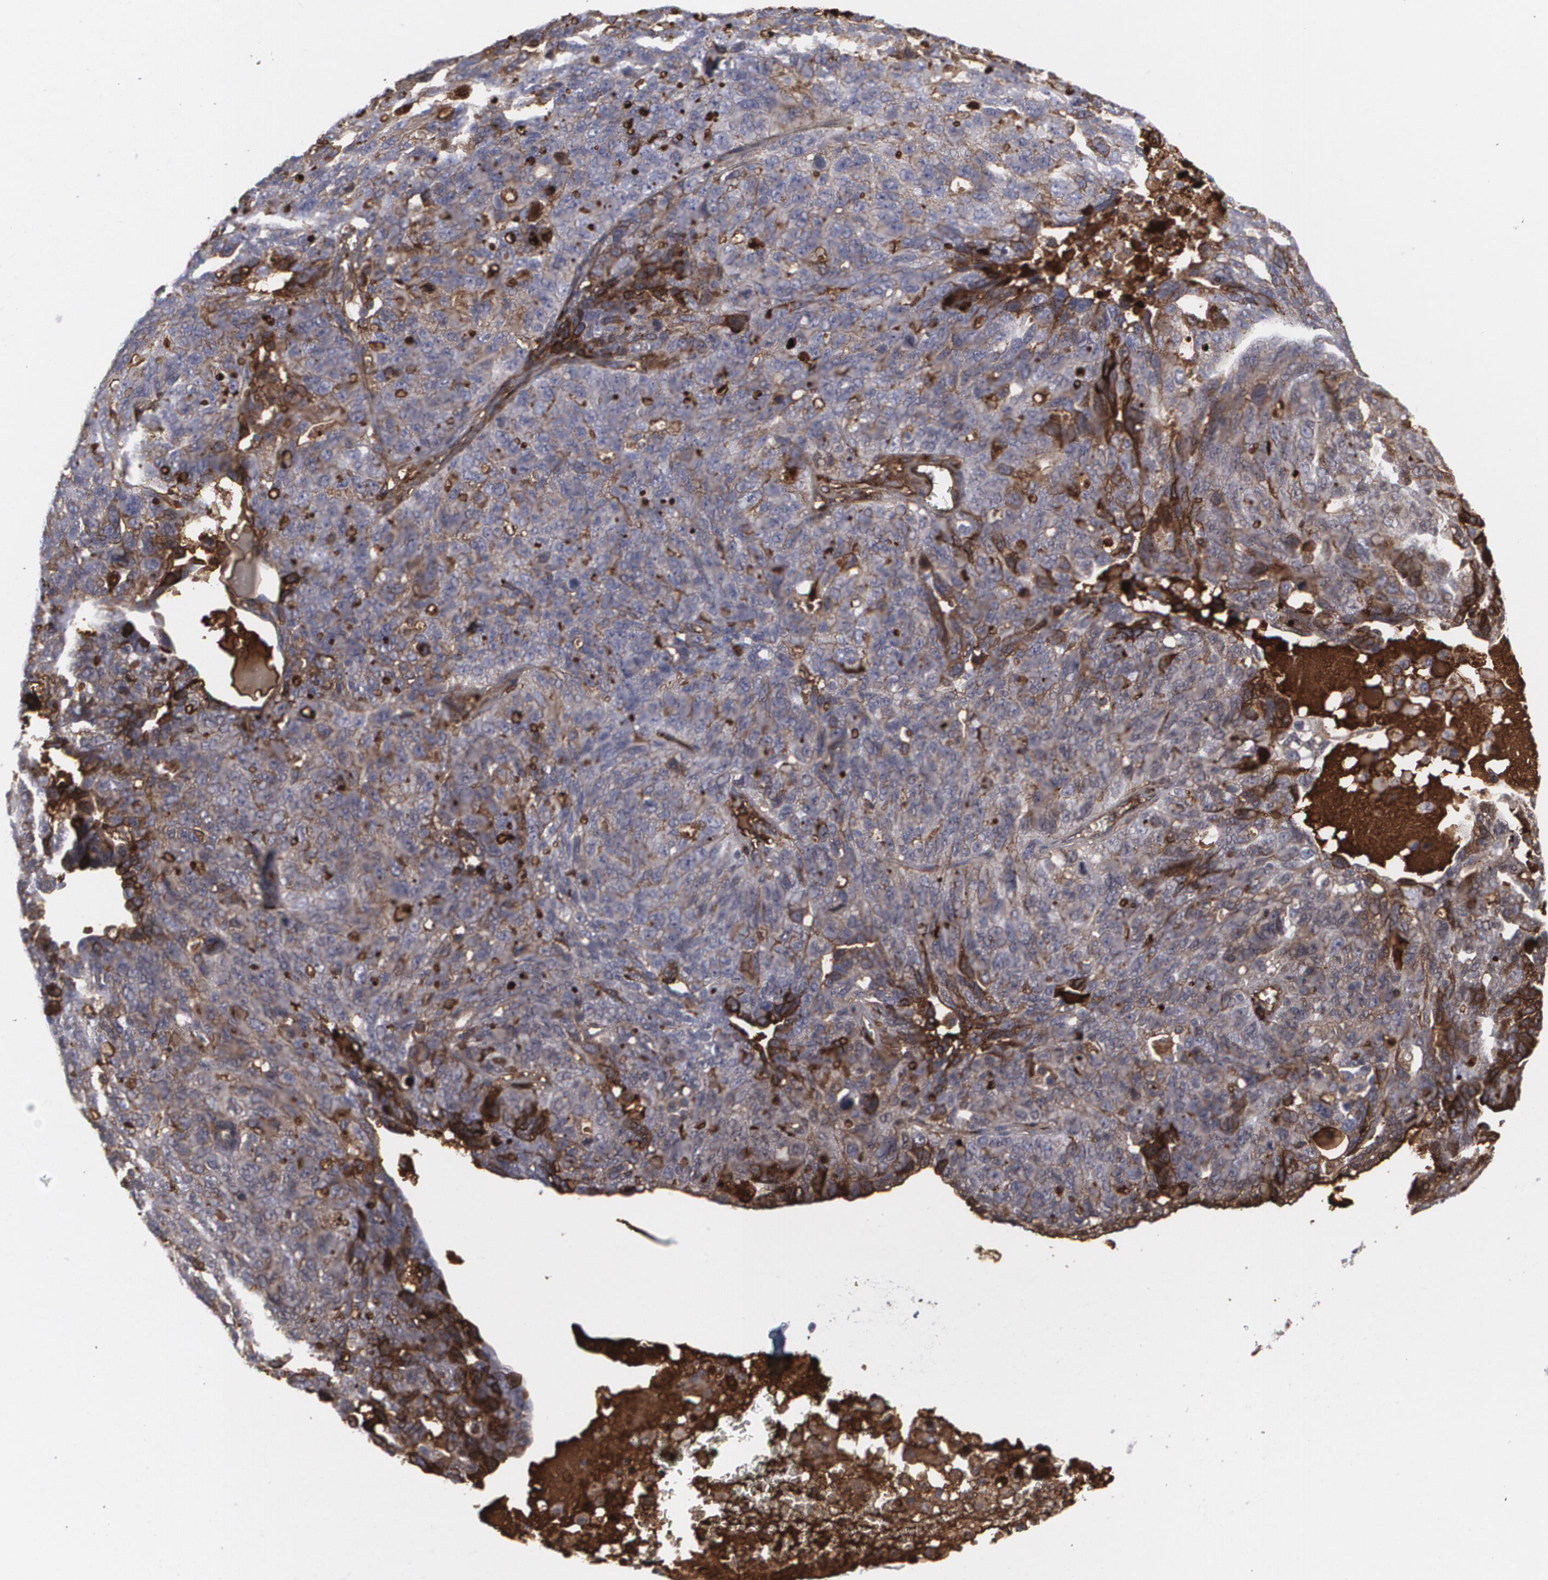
{"staining": {"intensity": "weak", "quantity": "<25%", "location": "cytoplasmic/membranous"}, "tissue": "ovarian cancer", "cell_type": "Tumor cells", "image_type": "cancer", "snomed": [{"axis": "morphology", "description": "Cystadenocarcinoma, serous, NOS"}, {"axis": "topography", "description": "Ovary"}], "caption": "Ovarian serous cystadenocarcinoma was stained to show a protein in brown. There is no significant staining in tumor cells. The staining was performed using DAB to visualize the protein expression in brown, while the nuclei were stained in blue with hematoxylin (Magnification: 20x).", "gene": "LRG1", "patient": {"sex": "female", "age": 63}}